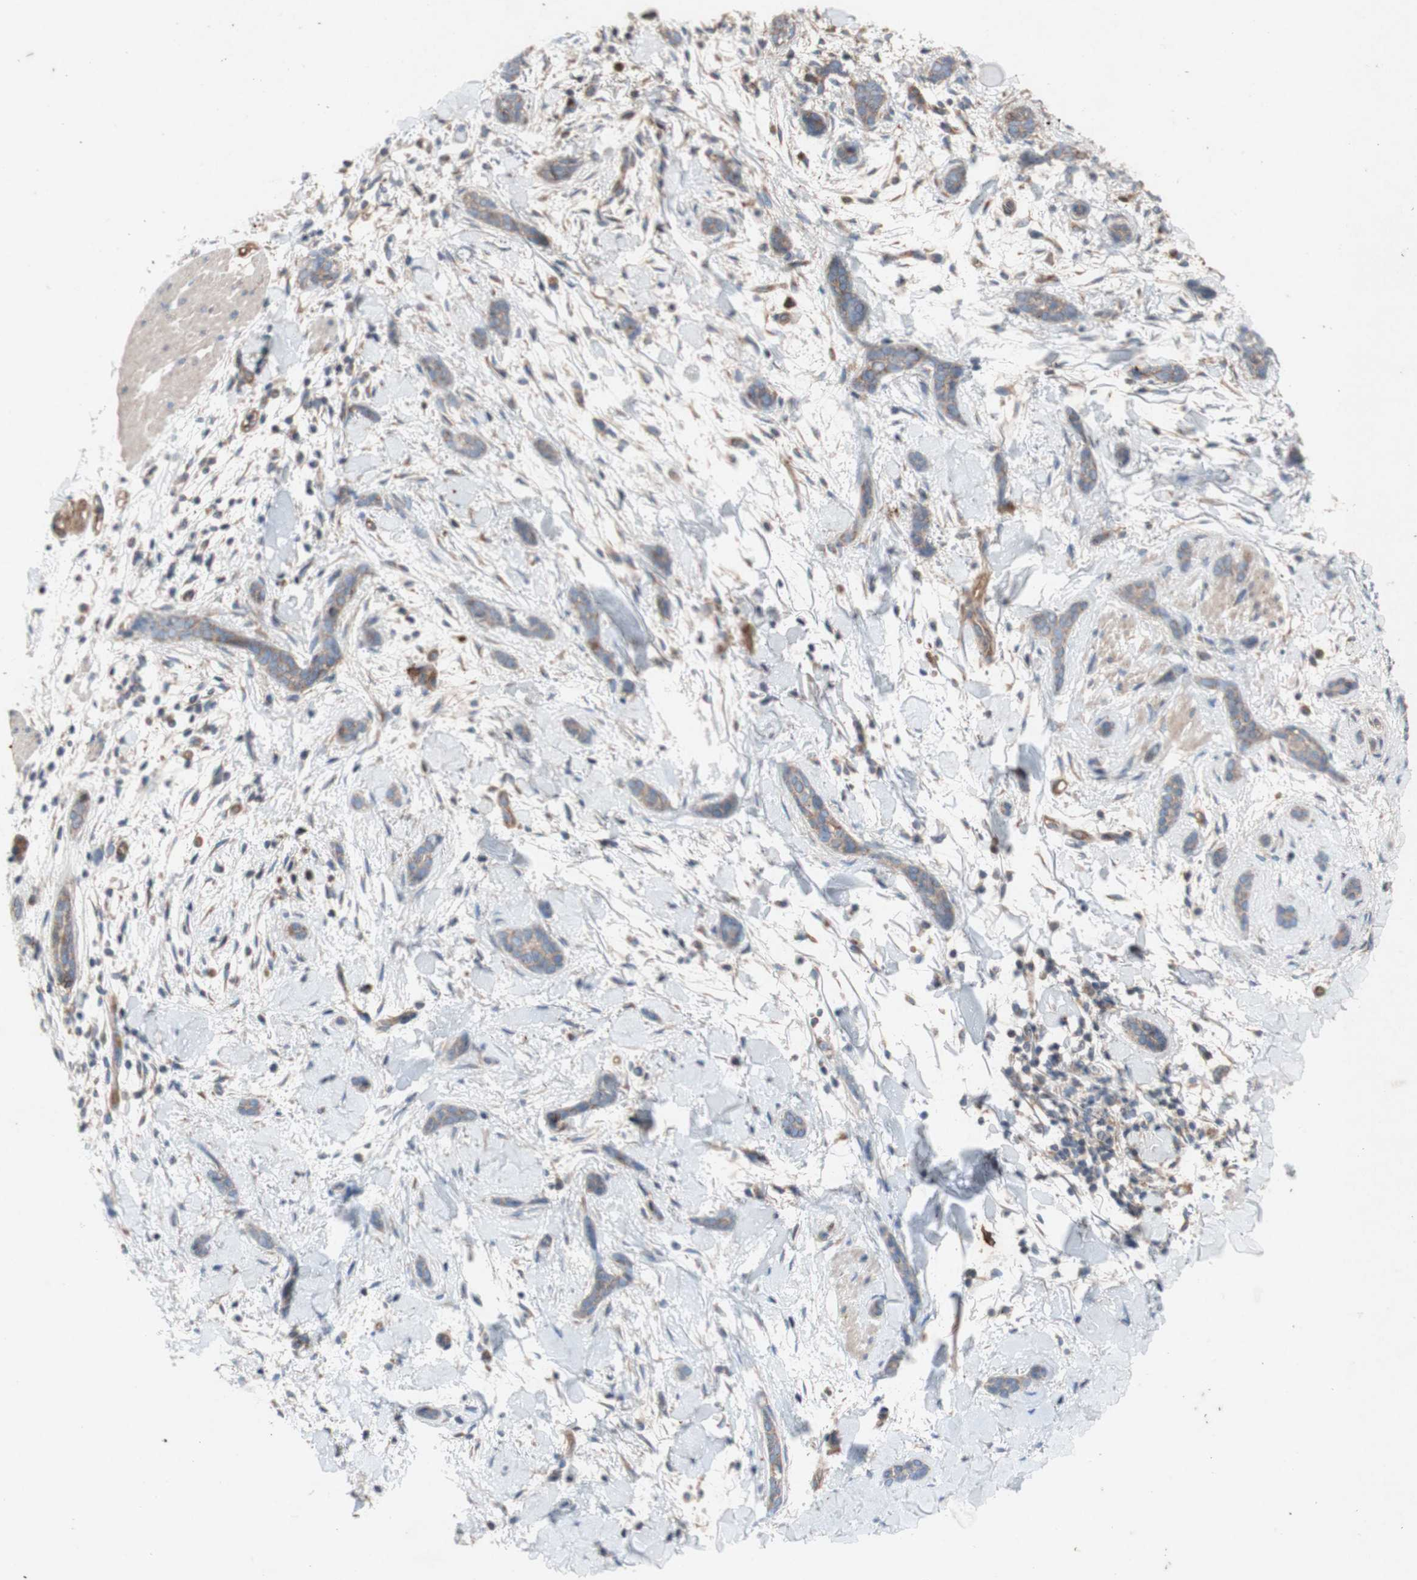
{"staining": {"intensity": "weak", "quantity": ">75%", "location": "cytoplasmic/membranous"}, "tissue": "skin cancer", "cell_type": "Tumor cells", "image_type": "cancer", "snomed": [{"axis": "morphology", "description": "Basal cell carcinoma"}, {"axis": "morphology", "description": "Adnexal tumor, benign"}, {"axis": "topography", "description": "Skin"}], "caption": "This histopathology image shows immunohistochemistry staining of human skin cancer (basal cell carcinoma), with low weak cytoplasmic/membranous staining in approximately >75% of tumor cells.", "gene": "TST", "patient": {"sex": "female", "age": 42}}